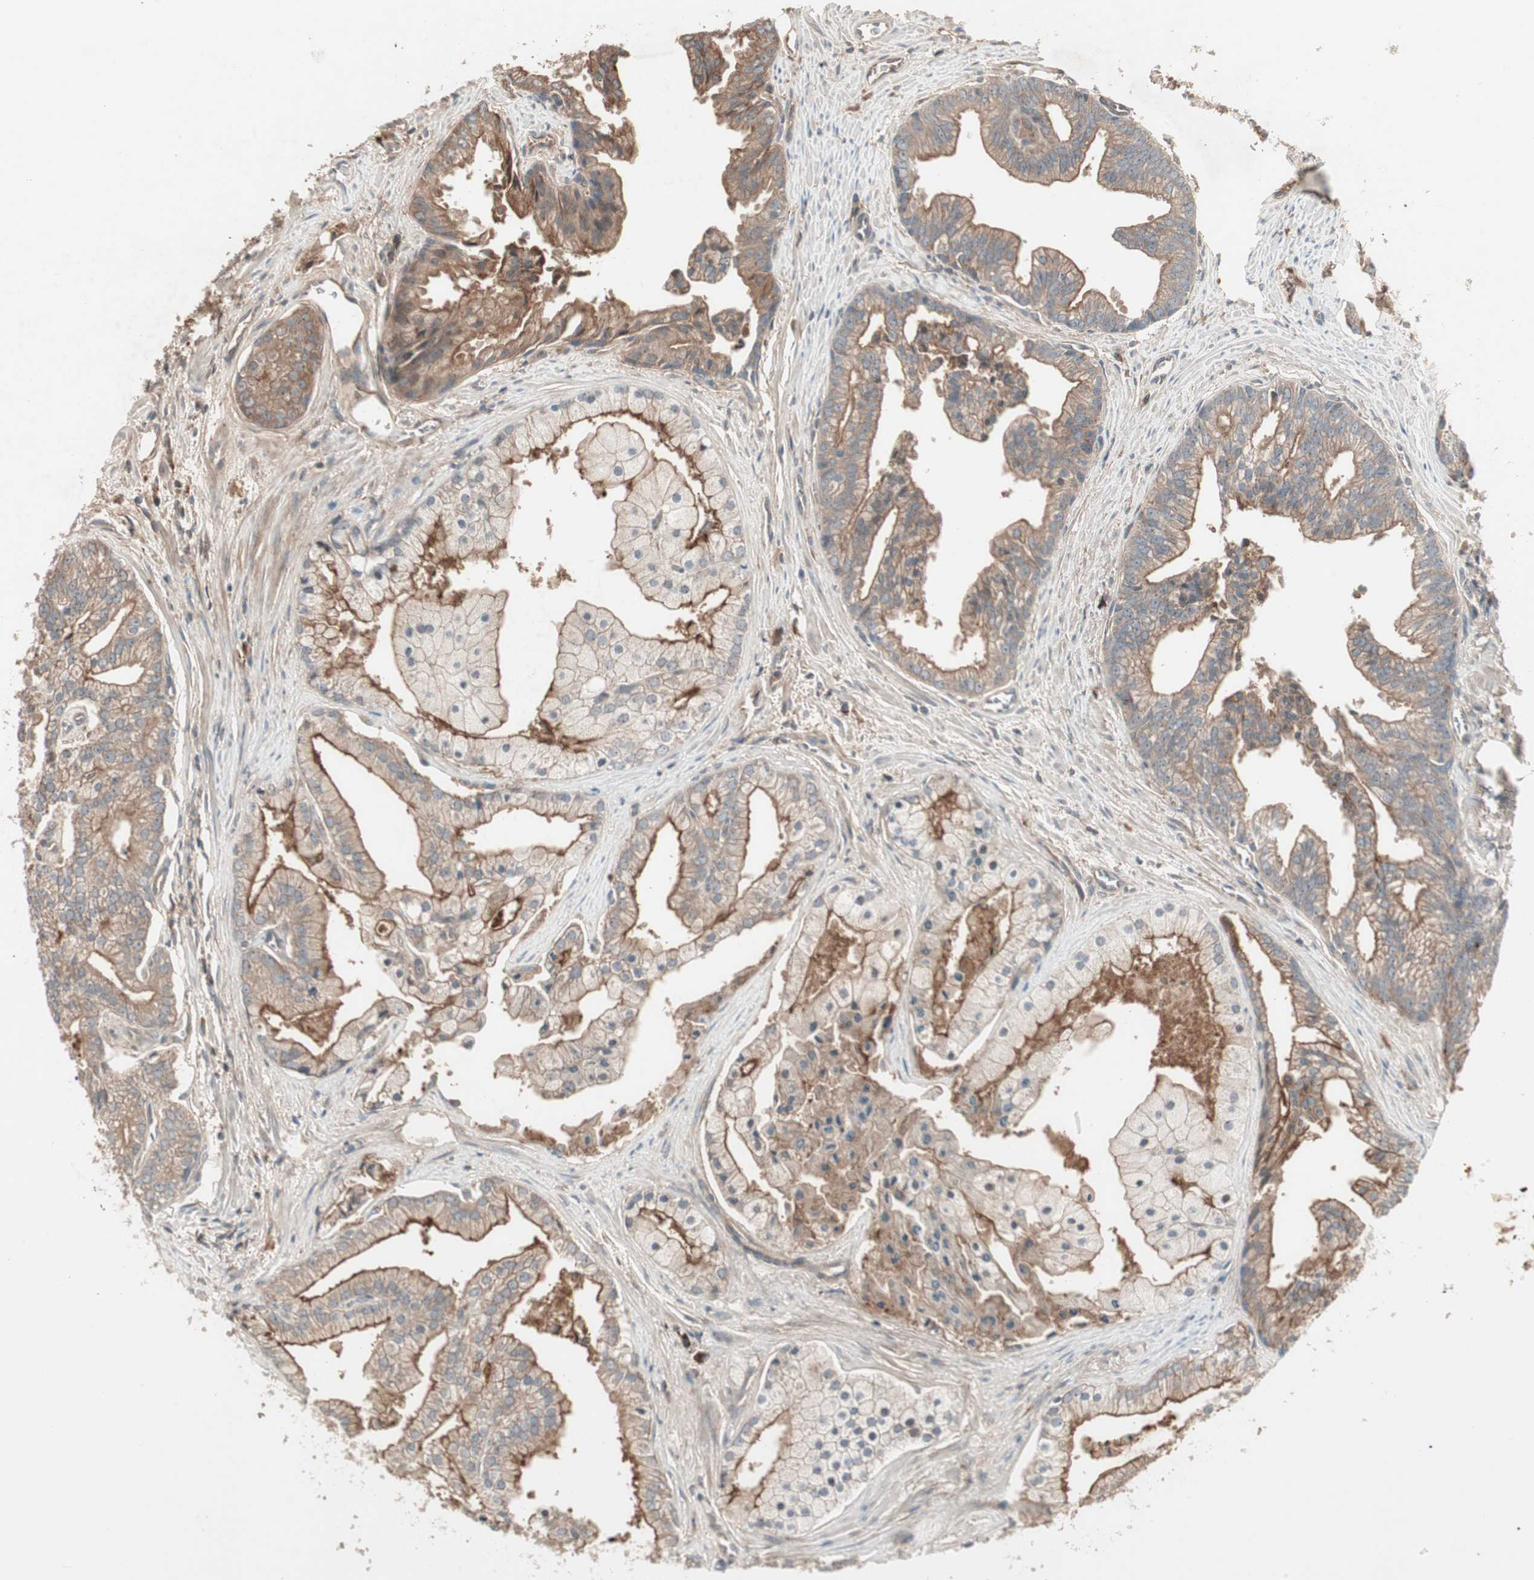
{"staining": {"intensity": "moderate", "quantity": ">75%", "location": "cytoplasmic/membranous"}, "tissue": "prostate cancer", "cell_type": "Tumor cells", "image_type": "cancer", "snomed": [{"axis": "morphology", "description": "Adenocarcinoma, High grade"}, {"axis": "topography", "description": "Prostate"}], "caption": "This micrograph shows immunohistochemistry staining of prostate cancer, with medium moderate cytoplasmic/membranous expression in about >75% of tumor cells.", "gene": "TFPI", "patient": {"sex": "male", "age": 67}}